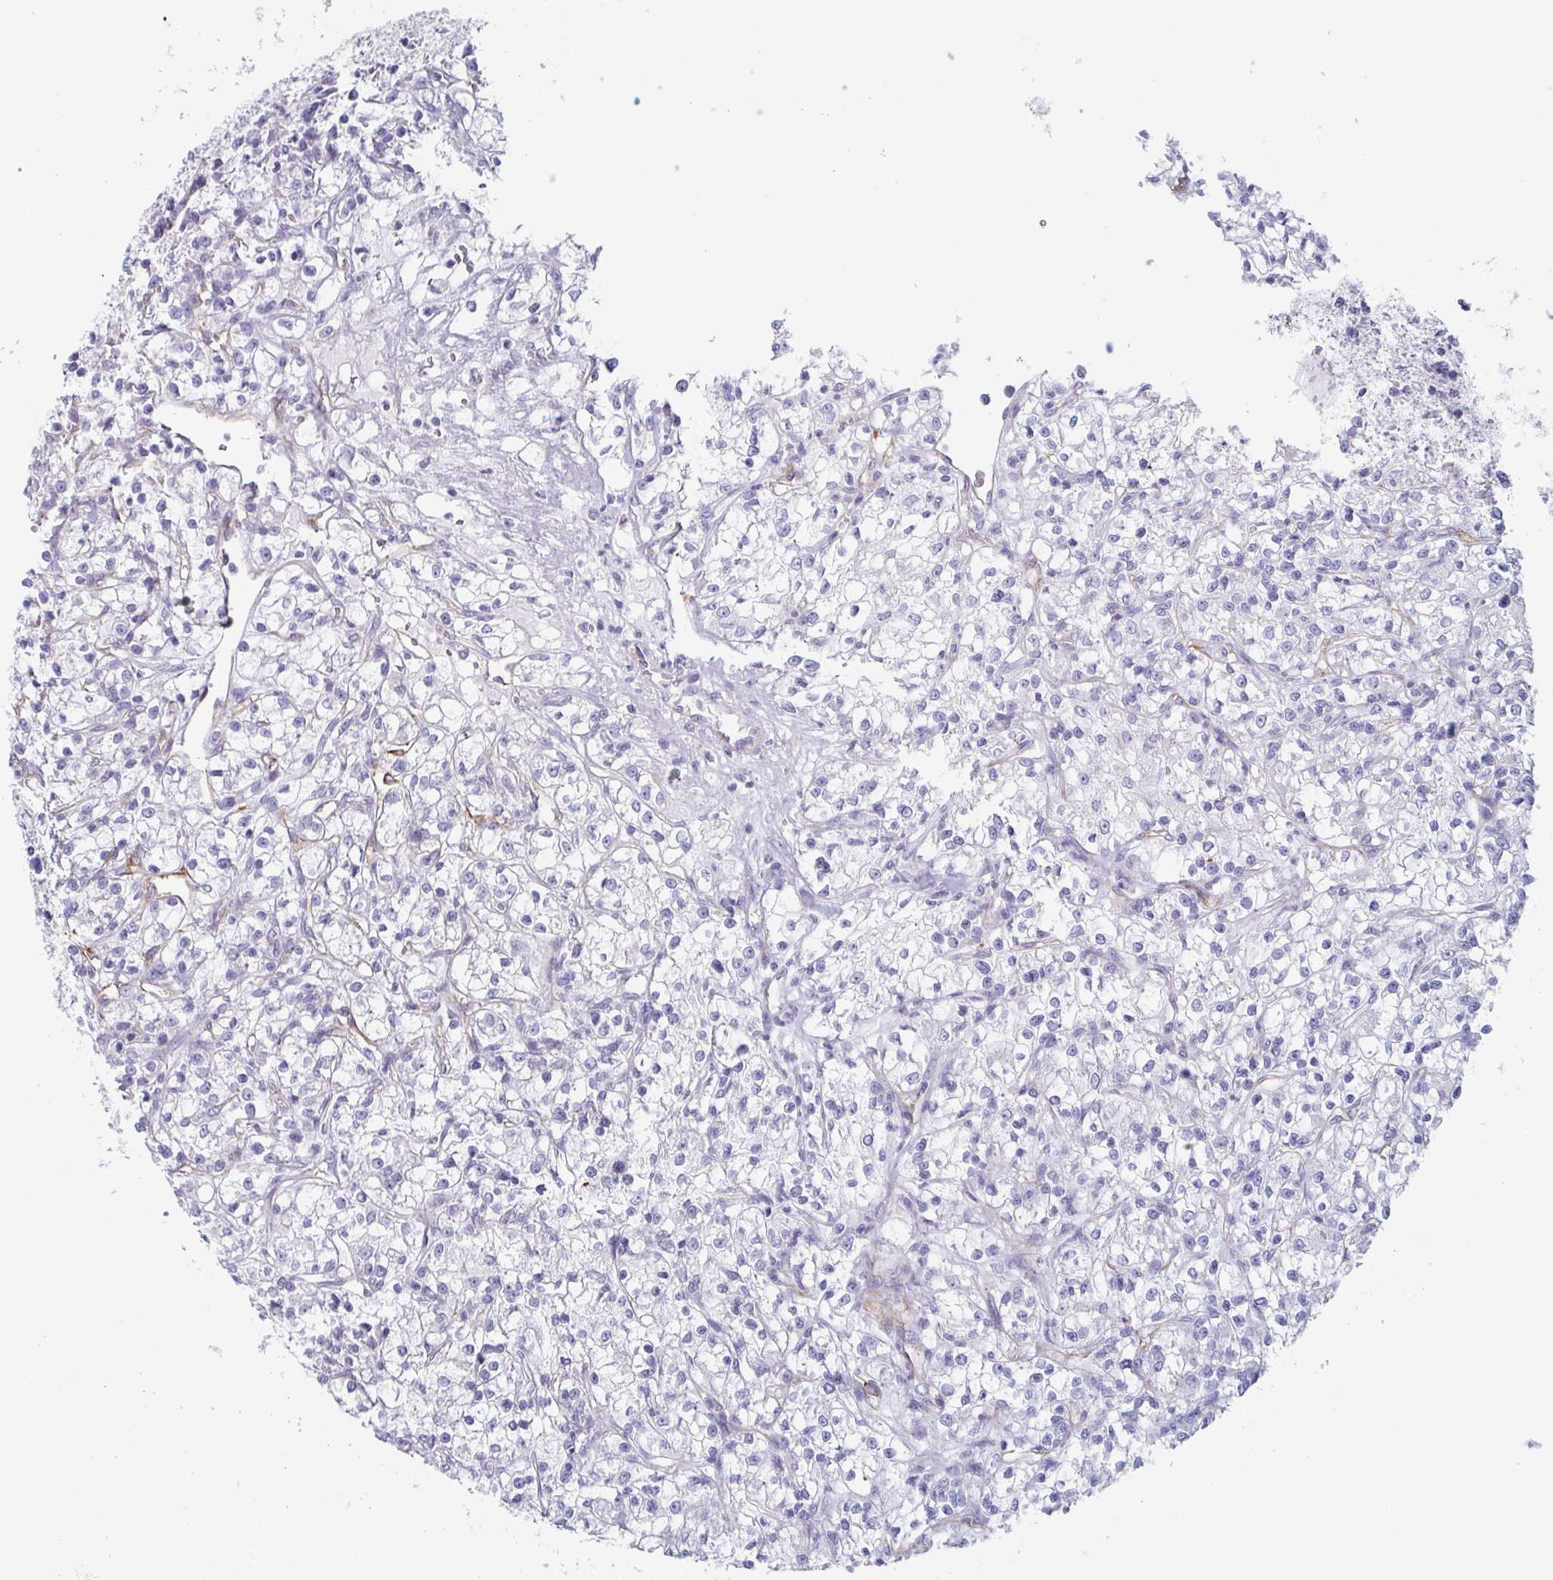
{"staining": {"intensity": "negative", "quantity": "none", "location": "none"}, "tissue": "renal cancer", "cell_type": "Tumor cells", "image_type": "cancer", "snomed": [{"axis": "morphology", "description": "Adenocarcinoma, NOS"}, {"axis": "topography", "description": "Kidney"}], "caption": "Adenocarcinoma (renal) stained for a protein using IHC reveals no expression tumor cells.", "gene": "LYRM2", "patient": {"sex": "female", "age": 59}}